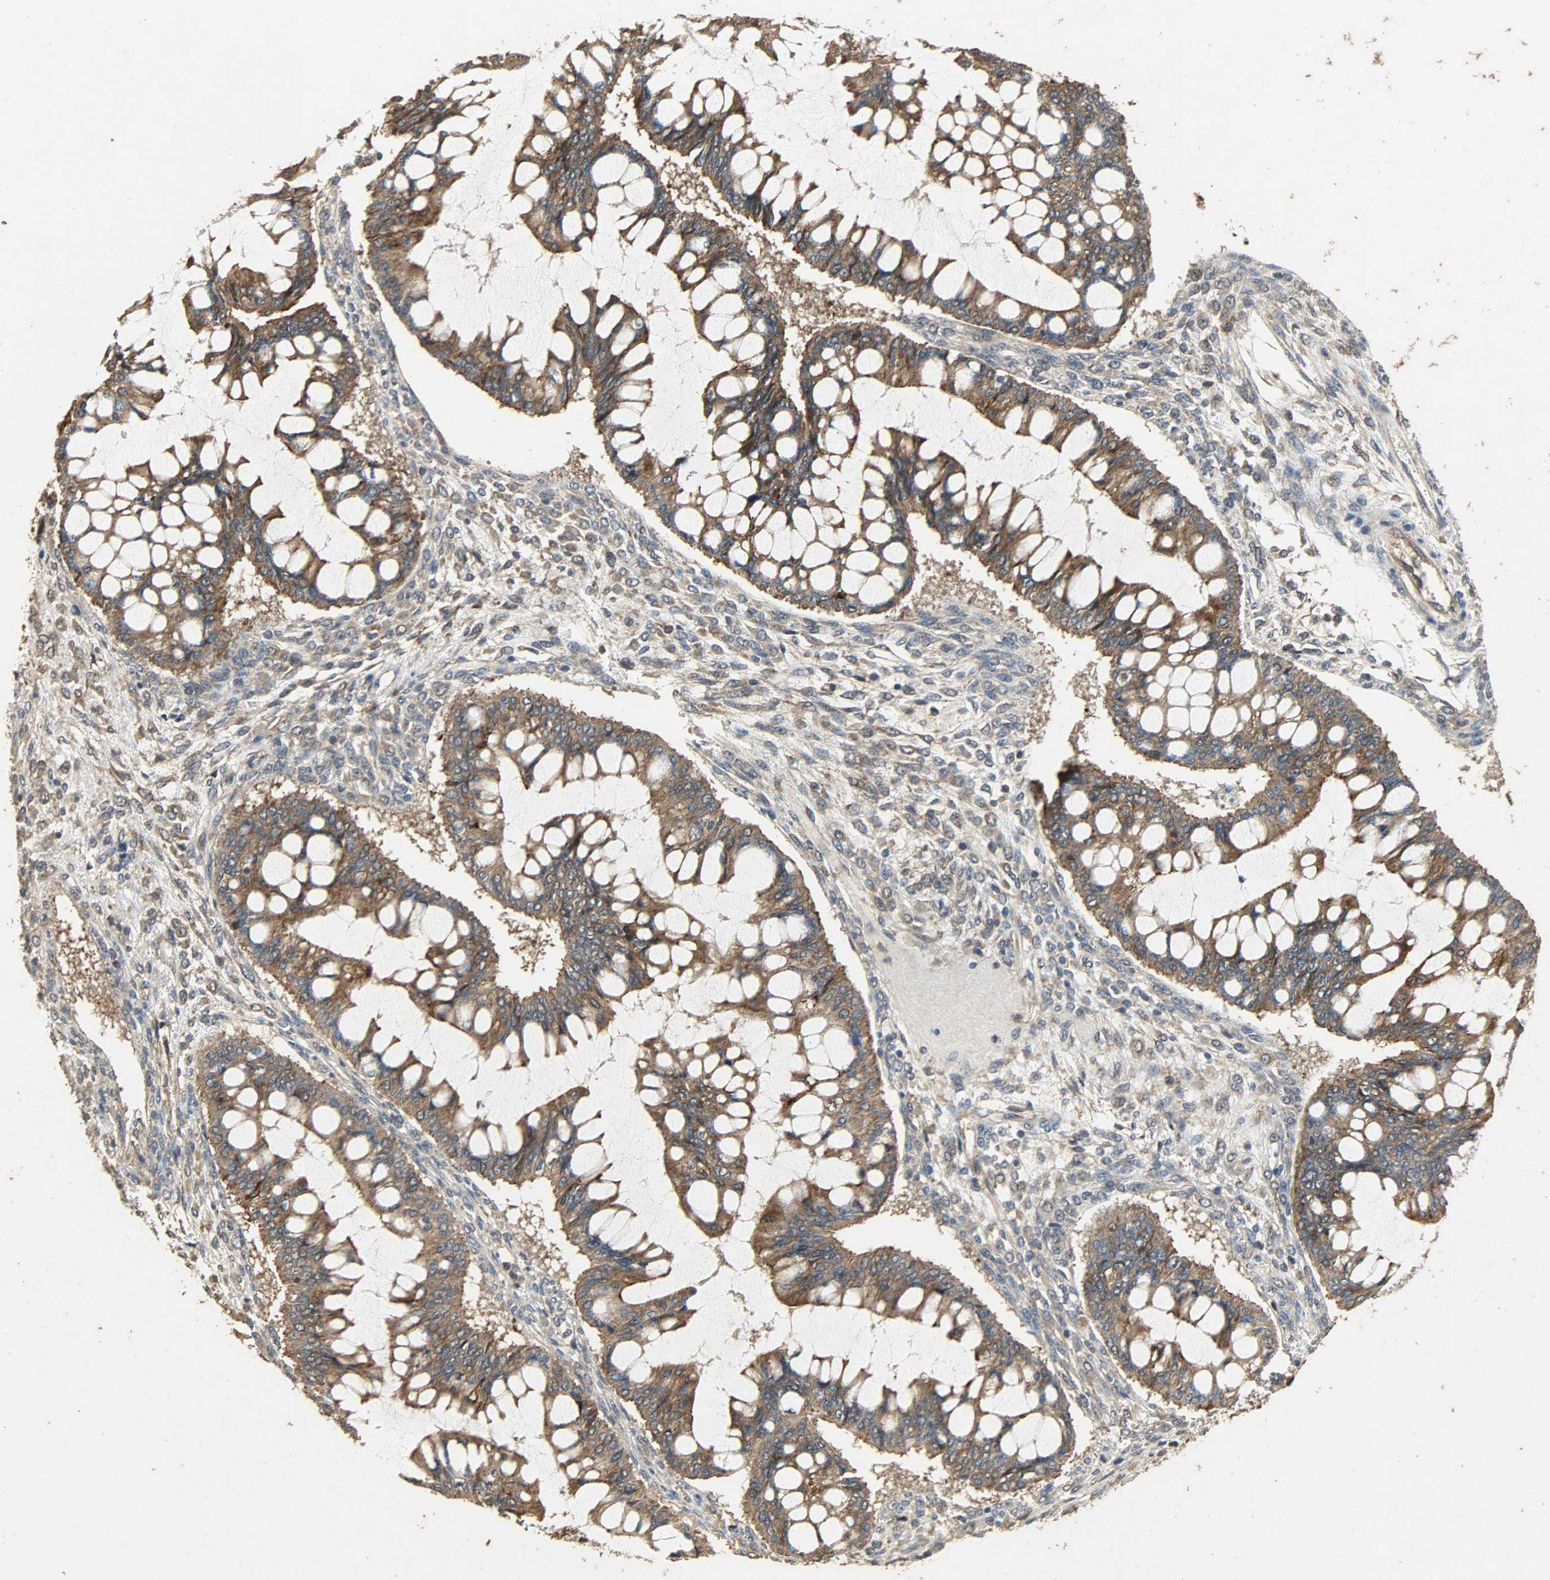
{"staining": {"intensity": "moderate", "quantity": ">75%", "location": "cytoplasmic/membranous"}, "tissue": "ovarian cancer", "cell_type": "Tumor cells", "image_type": "cancer", "snomed": [{"axis": "morphology", "description": "Cystadenocarcinoma, mucinous, NOS"}, {"axis": "topography", "description": "Ovary"}], "caption": "Immunohistochemical staining of ovarian cancer (mucinous cystadenocarcinoma) demonstrates moderate cytoplasmic/membranous protein staining in approximately >75% of tumor cells.", "gene": "CDKN2C", "patient": {"sex": "female", "age": 73}}